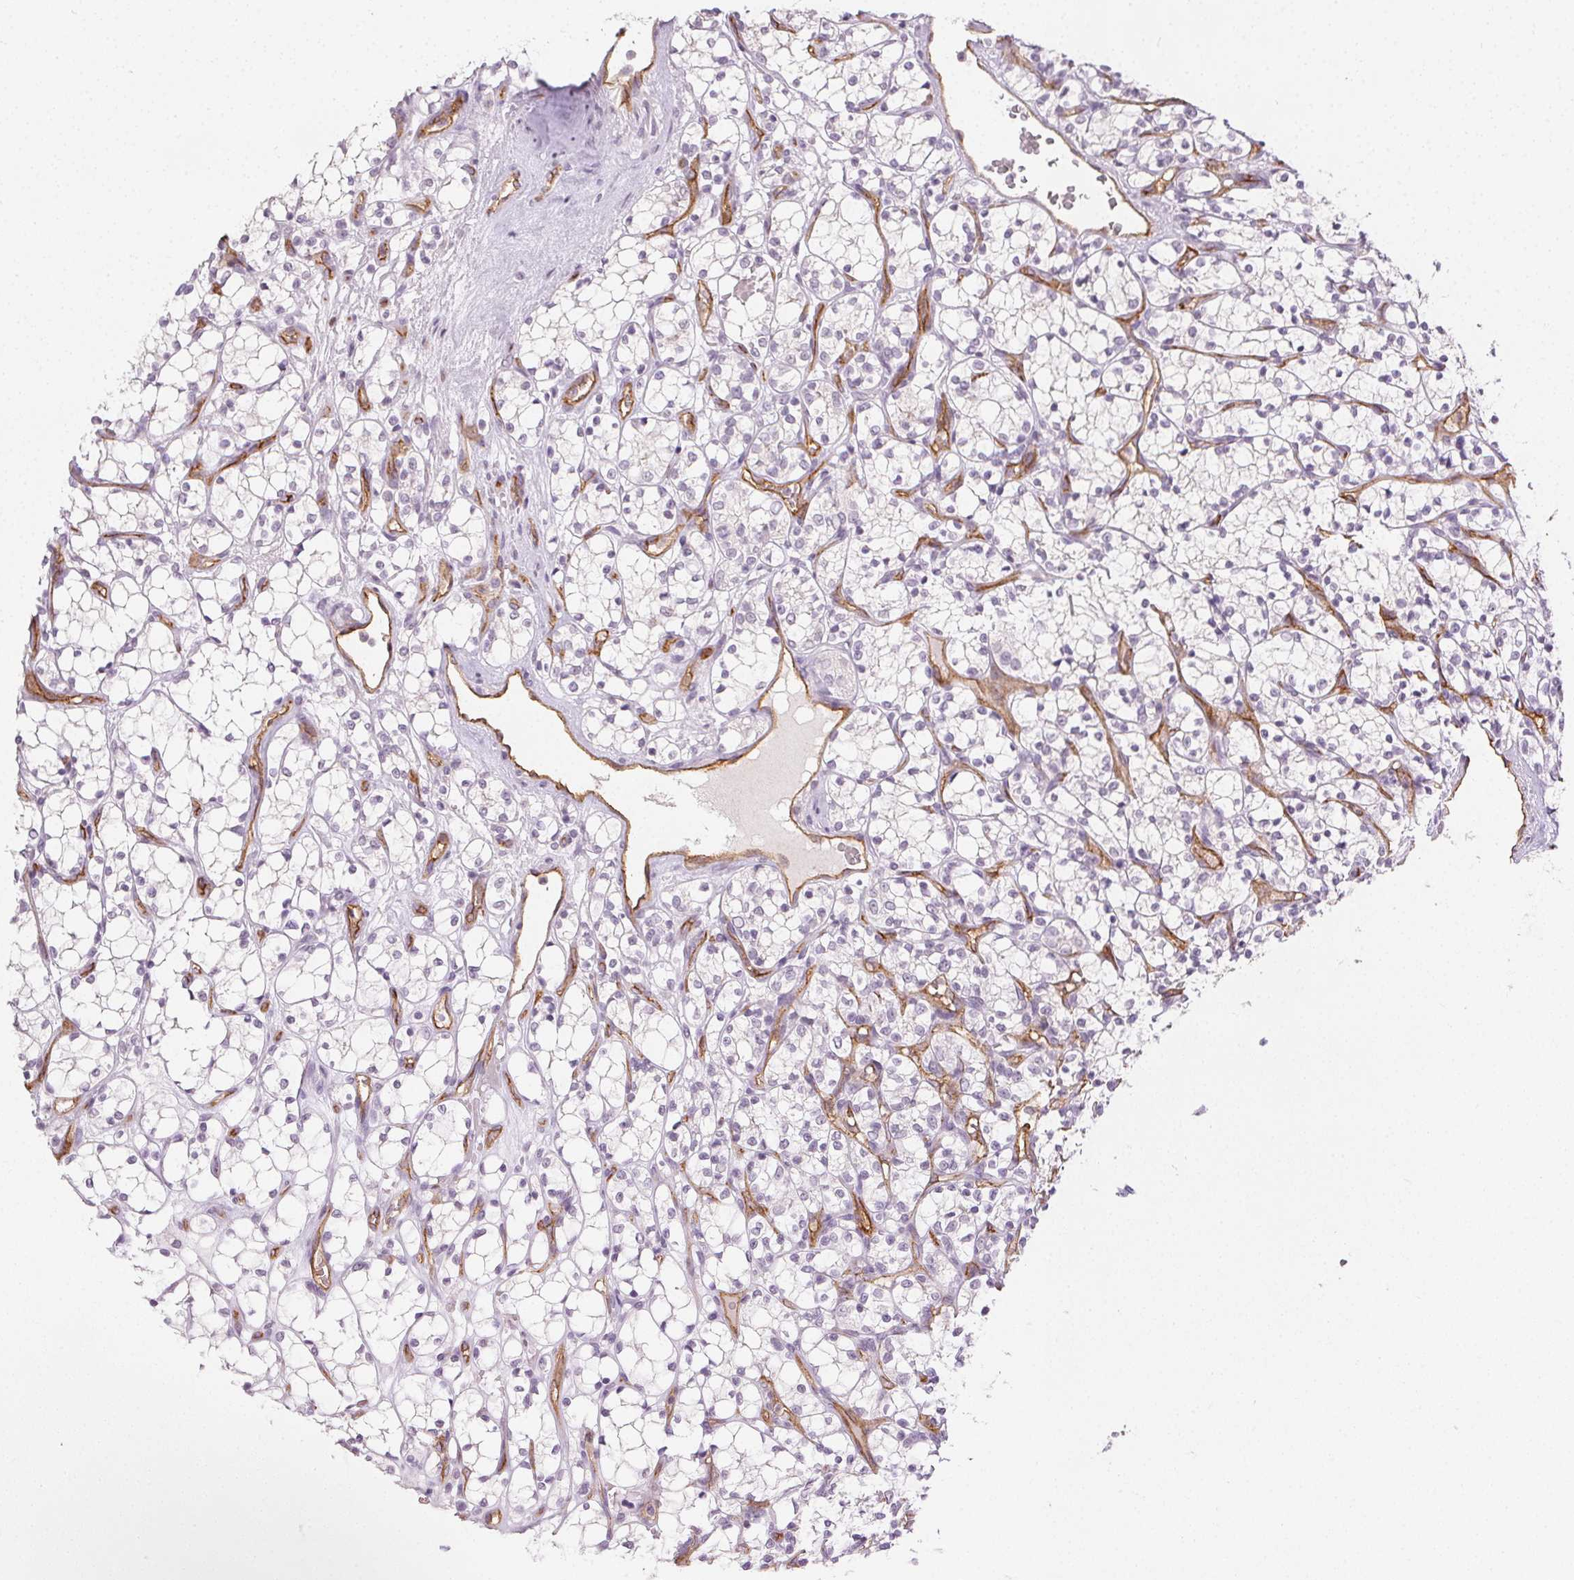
{"staining": {"intensity": "negative", "quantity": "none", "location": "none"}, "tissue": "renal cancer", "cell_type": "Tumor cells", "image_type": "cancer", "snomed": [{"axis": "morphology", "description": "Adenocarcinoma, NOS"}, {"axis": "topography", "description": "Kidney"}], "caption": "Immunohistochemical staining of renal cancer exhibits no significant expression in tumor cells.", "gene": "PODXL", "patient": {"sex": "female", "age": 69}}